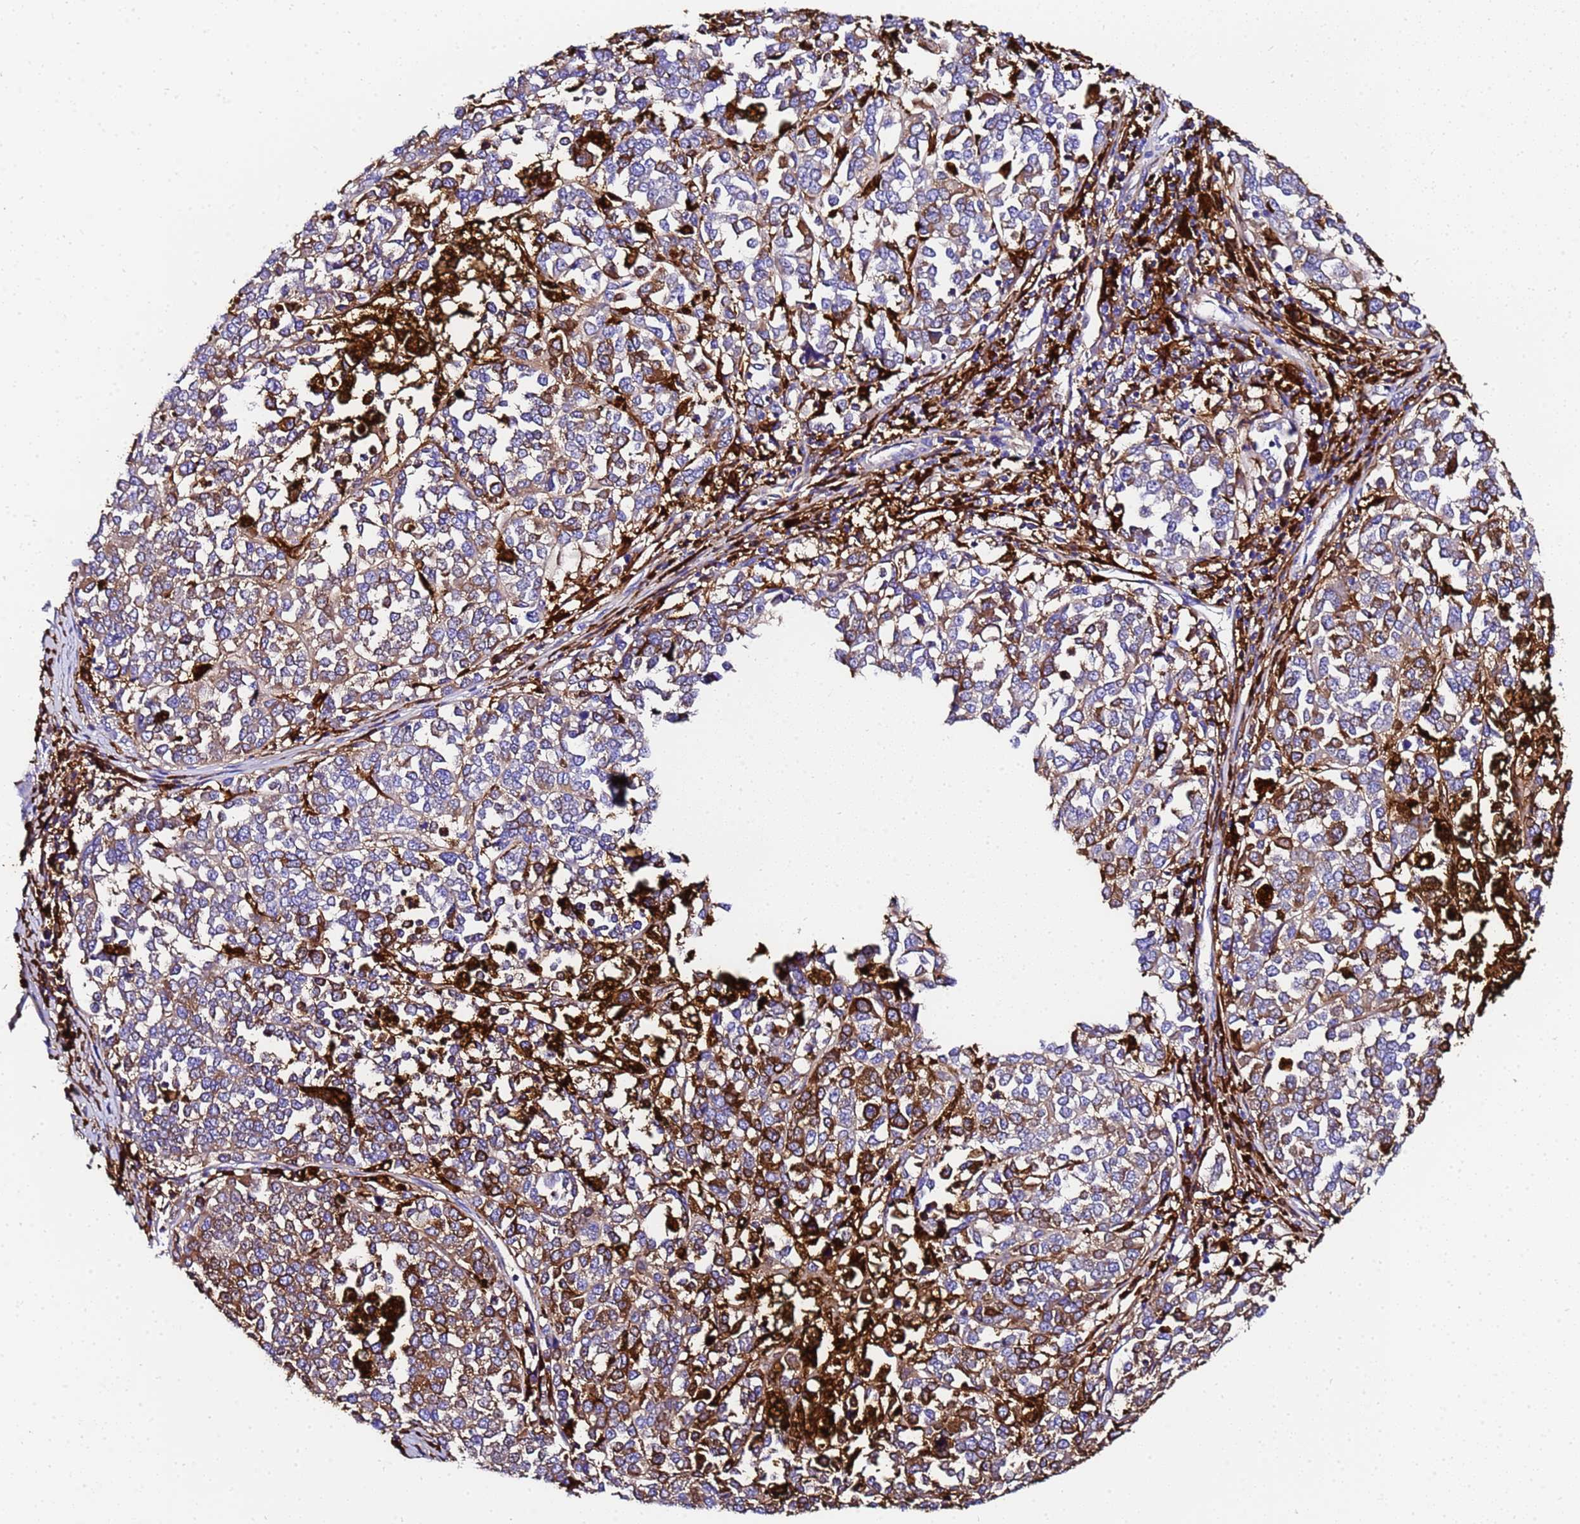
{"staining": {"intensity": "moderate", "quantity": ">75%", "location": "cytoplasmic/membranous"}, "tissue": "melanoma", "cell_type": "Tumor cells", "image_type": "cancer", "snomed": [{"axis": "morphology", "description": "Malignant melanoma, Metastatic site"}, {"axis": "topography", "description": "Lymph node"}], "caption": "This image demonstrates immunohistochemistry staining of melanoma, with medium moderate cytoplasmic/membranous expression in about >75% of tumor cells.", "gene": "FTL", "patient": {"sex": "male", "age": 44}}